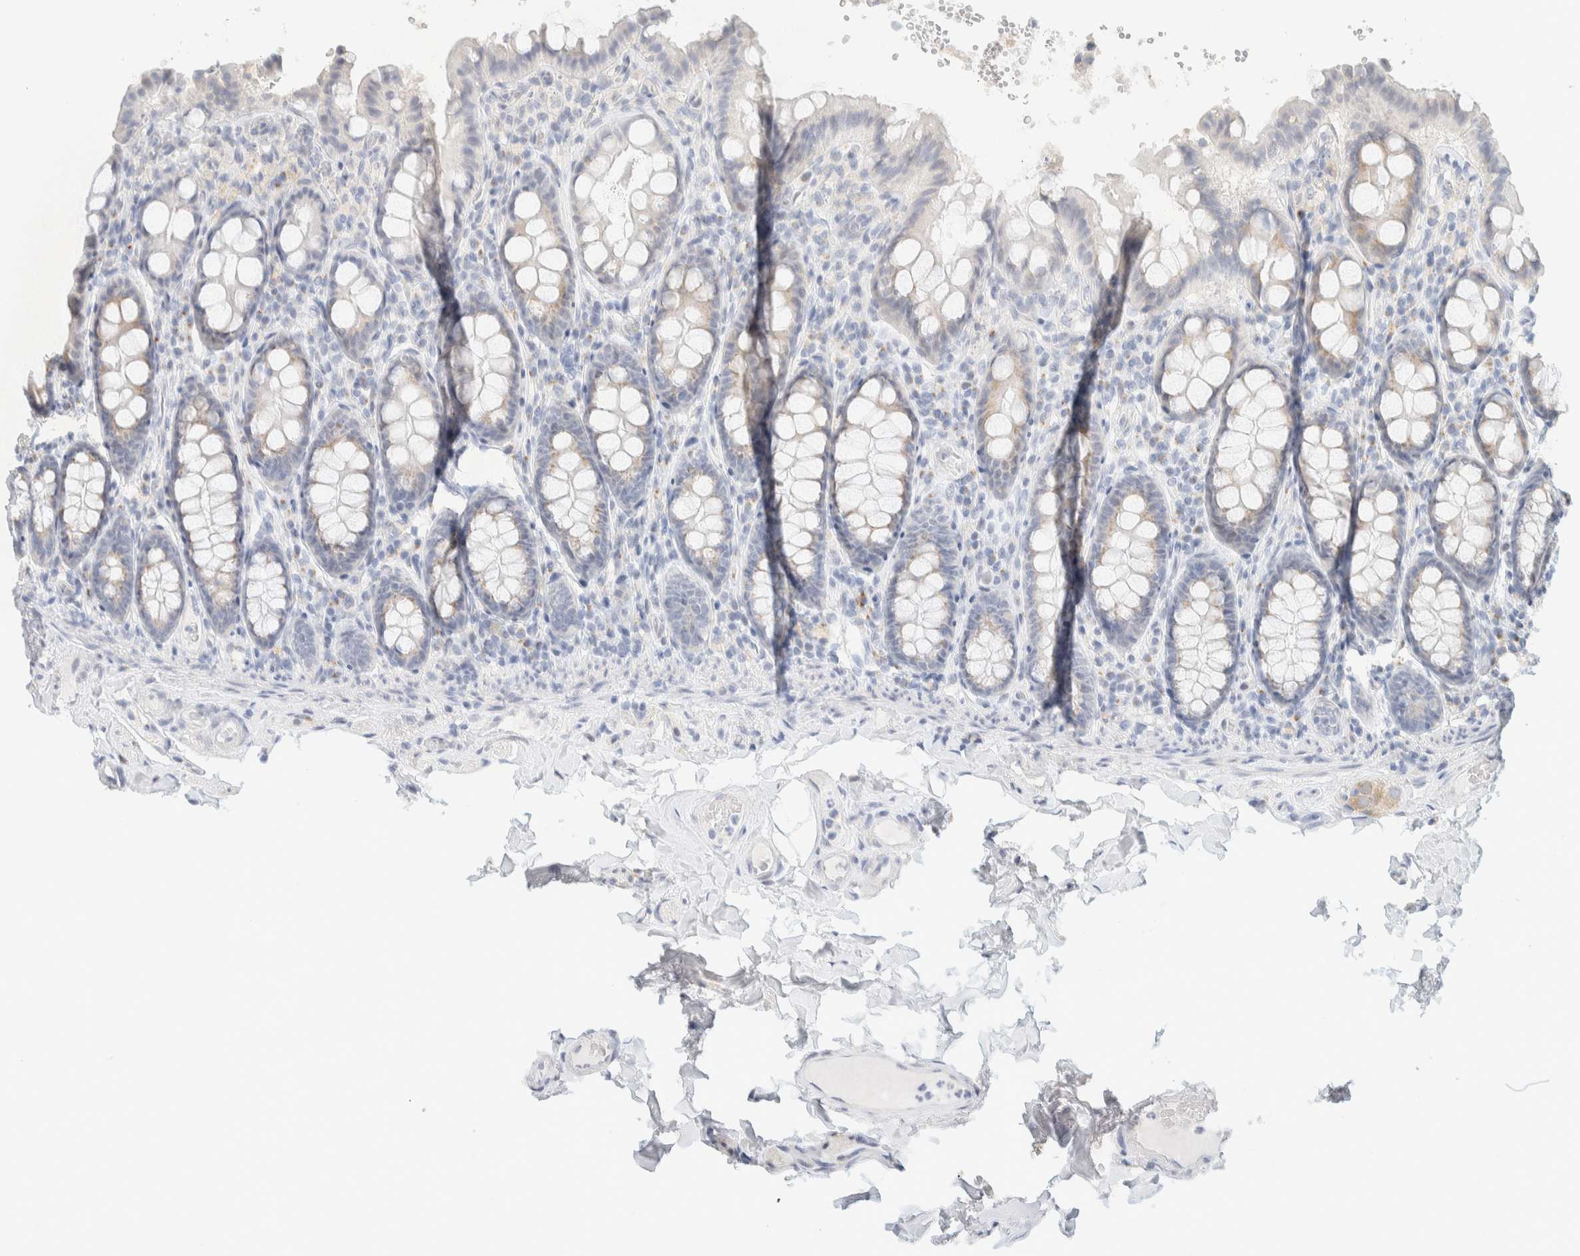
{"staining": {"intensity": "negative", "quantity": "none", "location": "none"}, "tissue": "colon", "cell_type": "Endothelial cells", "image_type": "normal", "snomed": [{"axis": "morphology", "description": "Normal tissue, NOS"}, {"axis": "topography", "description": "Colon"}, {"axis": "topography", "description": "Peripheral nerve tissue"}], "caption": "Micrograph shows no protein positivity in endothelial cells of normal colon.", "gene": "SPNS3", "patient": {"sex": "female", "age": 61}}